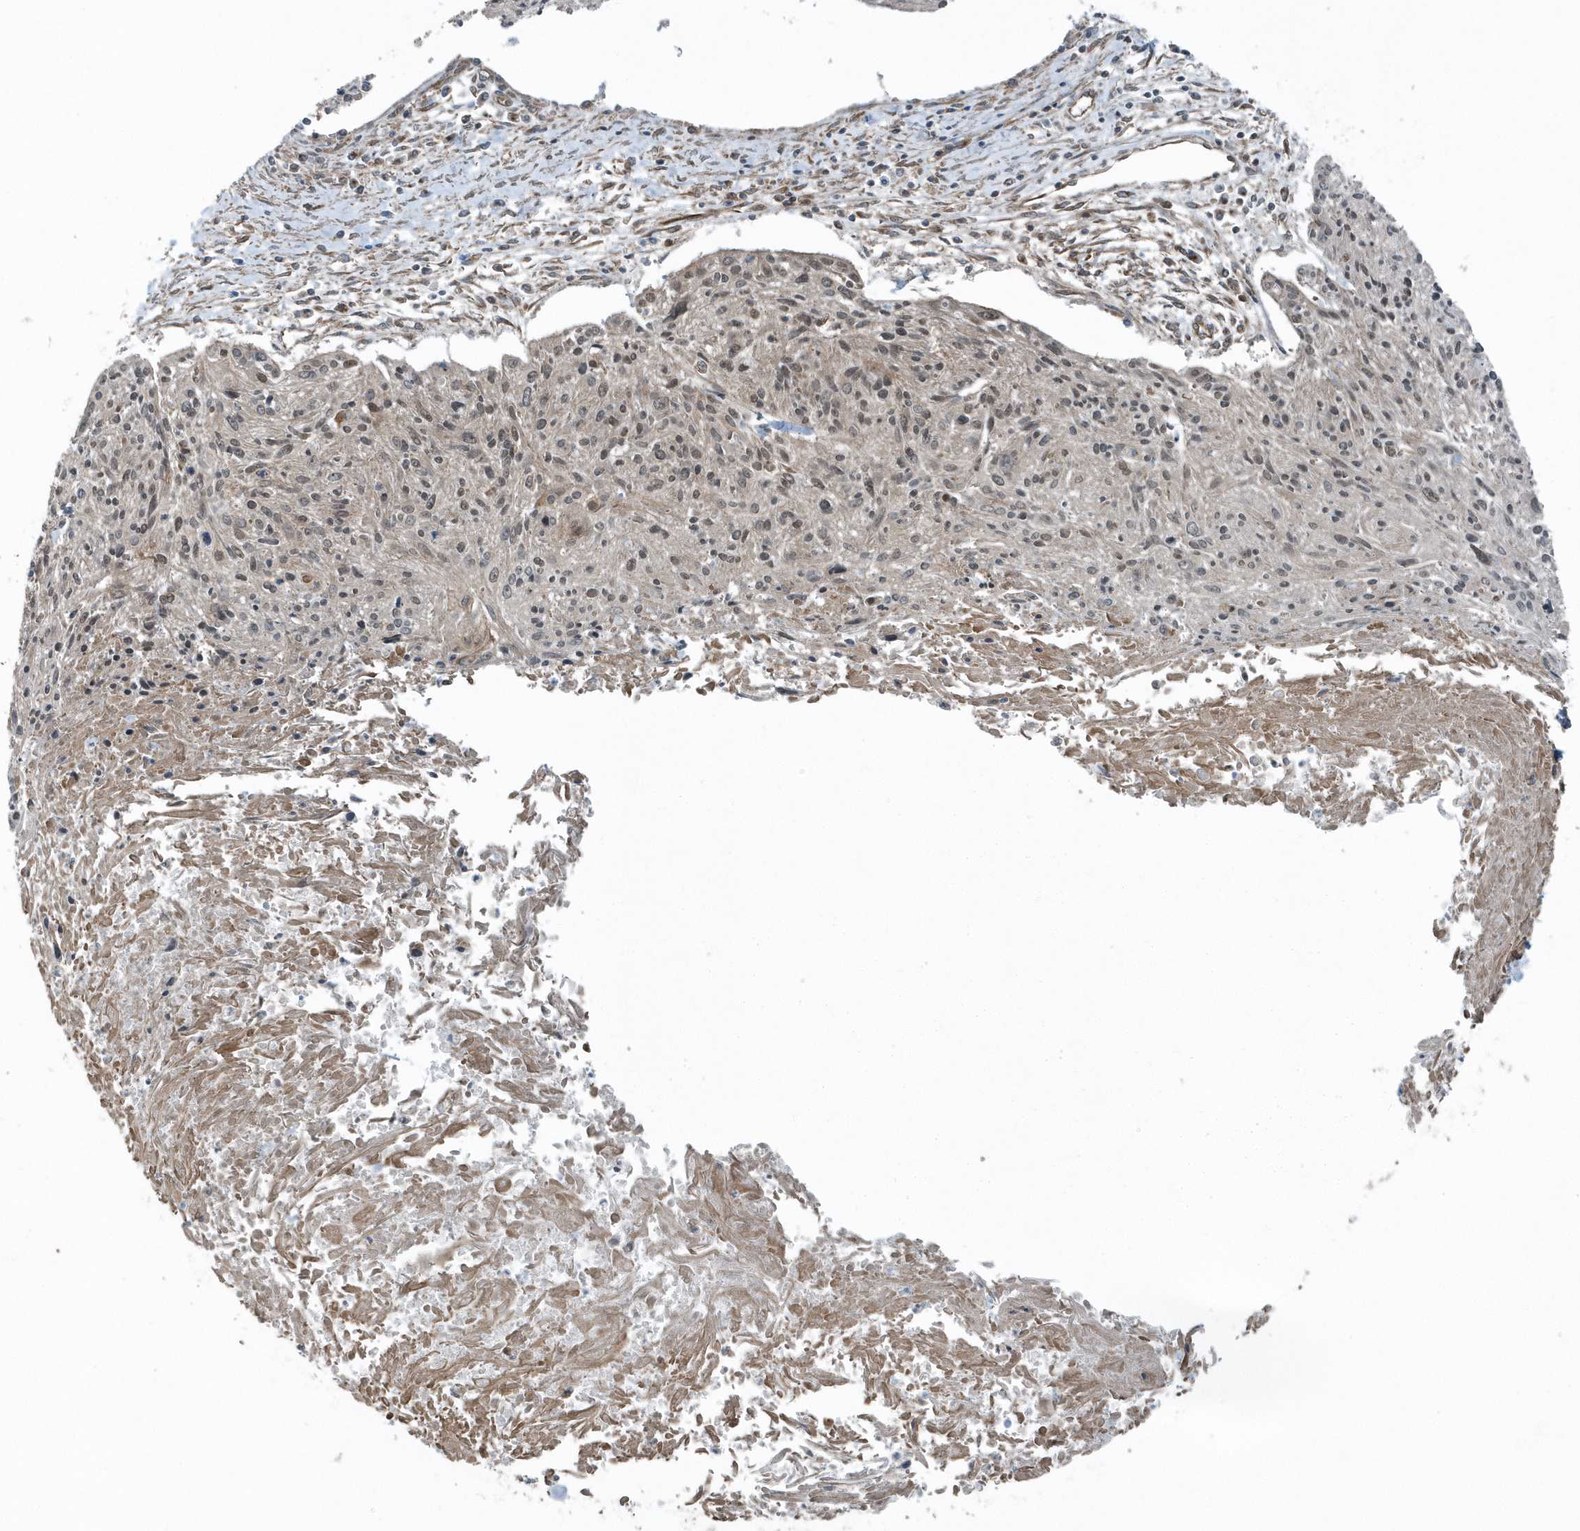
{"staining": {"intensity": "weak", "quantity": "25%-75%", "location": "nuclear"}, "tissue": "cervical cancer", "cell_type": "Tumor cells", "image_type": "cancer", "snomed": [{"axis": "morphology", "description": "Squamous cell carcinoma, NOS"}, {"axis": "topography", "description": "Cervix"}], "caption": "Immunohistochemical staining of cervical cancer reveals low levels of weak nuclear protein positivity in about 25%-75% of tumor cells.", "gene": "GCC2", "patient": {"sex": "female", "age": 51}}